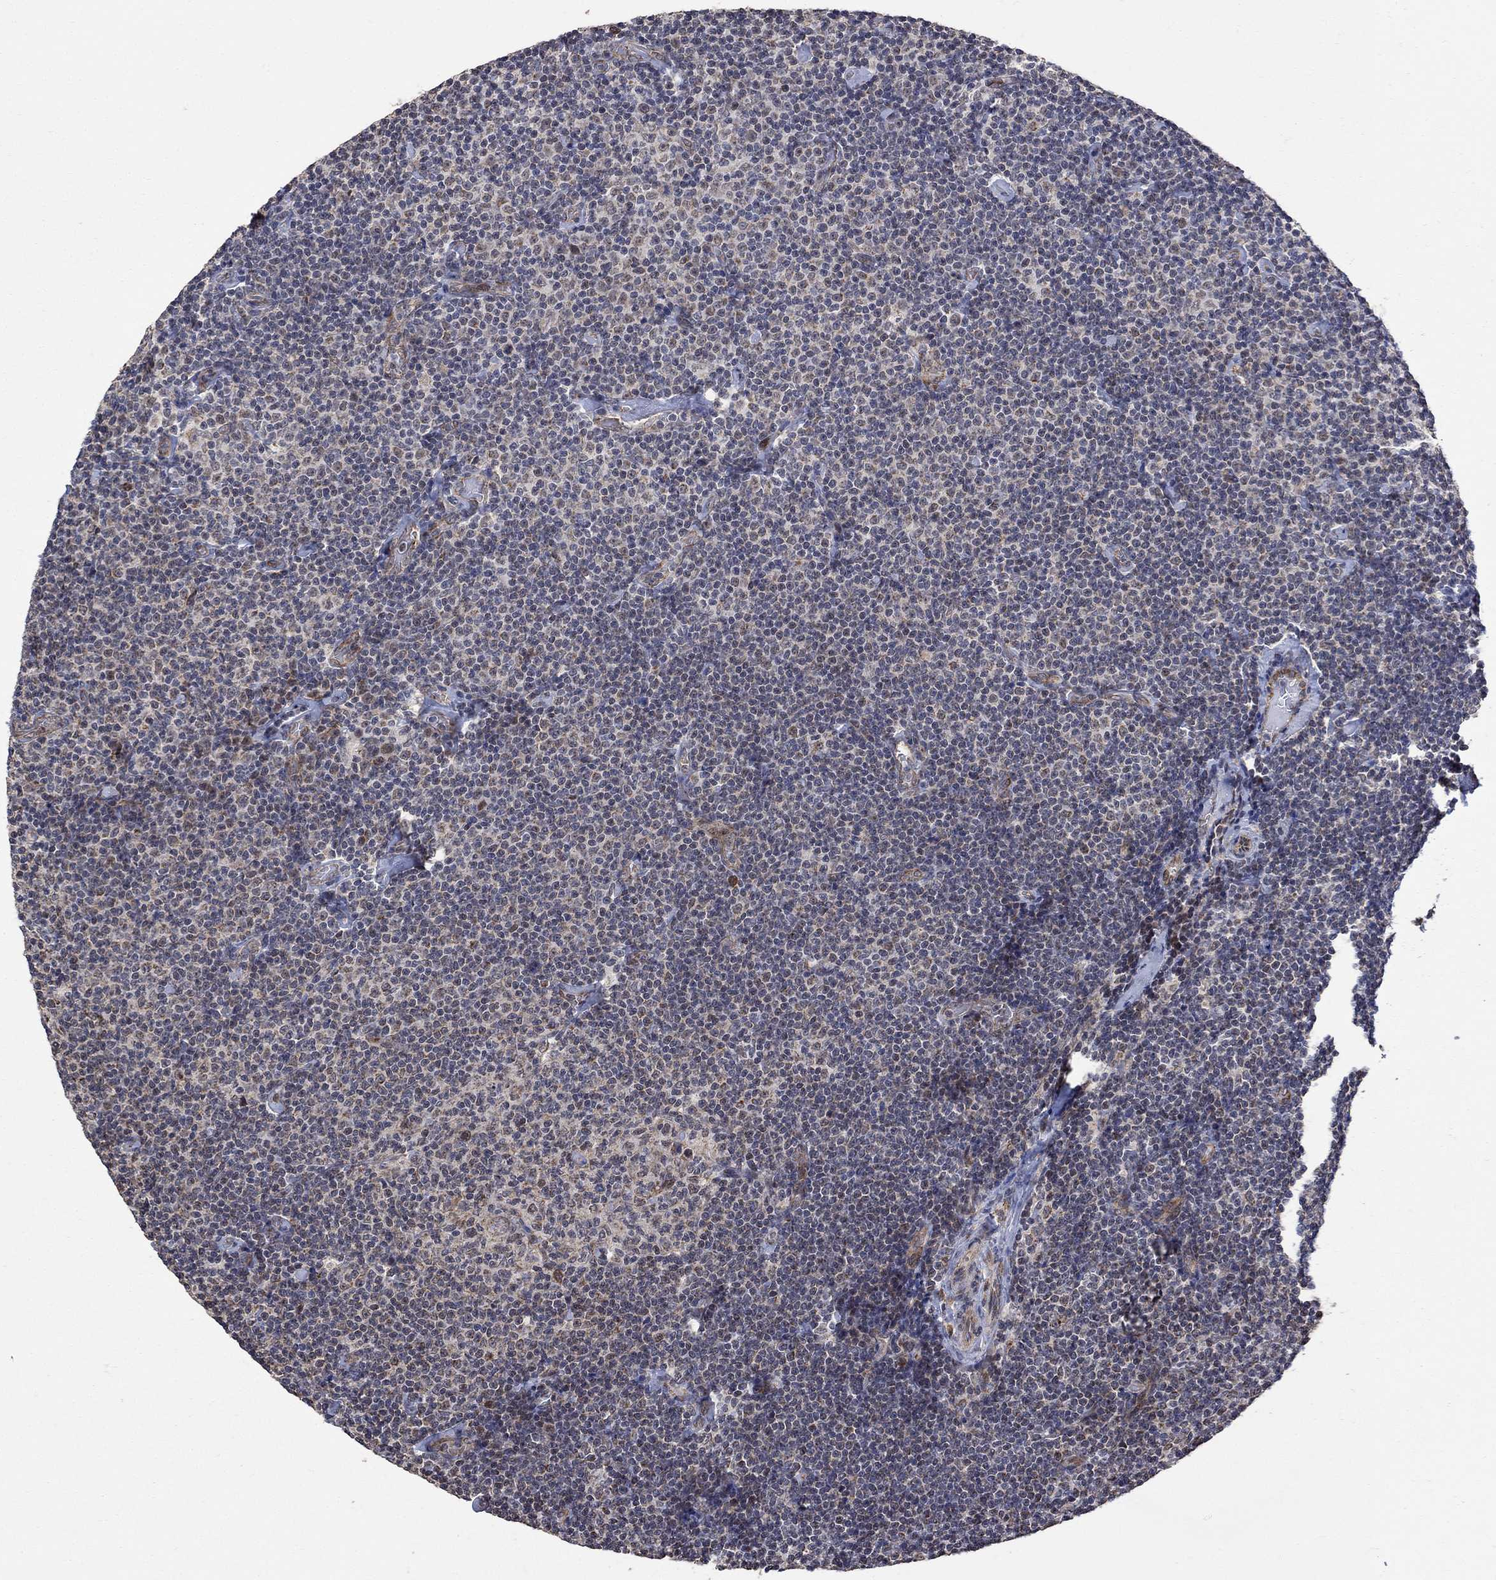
{"staining": {"intensity": "negative", "quantity": "none", "location": "none"}, "tissue": "lymphoma", "cell_type": "Tumor cells", "image_type": "cancer", "snomed": [{"axis": "morphology", "description": "Malignant lymphoma, non-Hodgkin's type, Low grade"}, {"axis": "topography", "description": "Lymph node"}], "caption": "IHC of human lymphoma shows no expression in tumor cells.", "gene": "ANKRA2", "patient": {"sex": "male", "age": 81}}